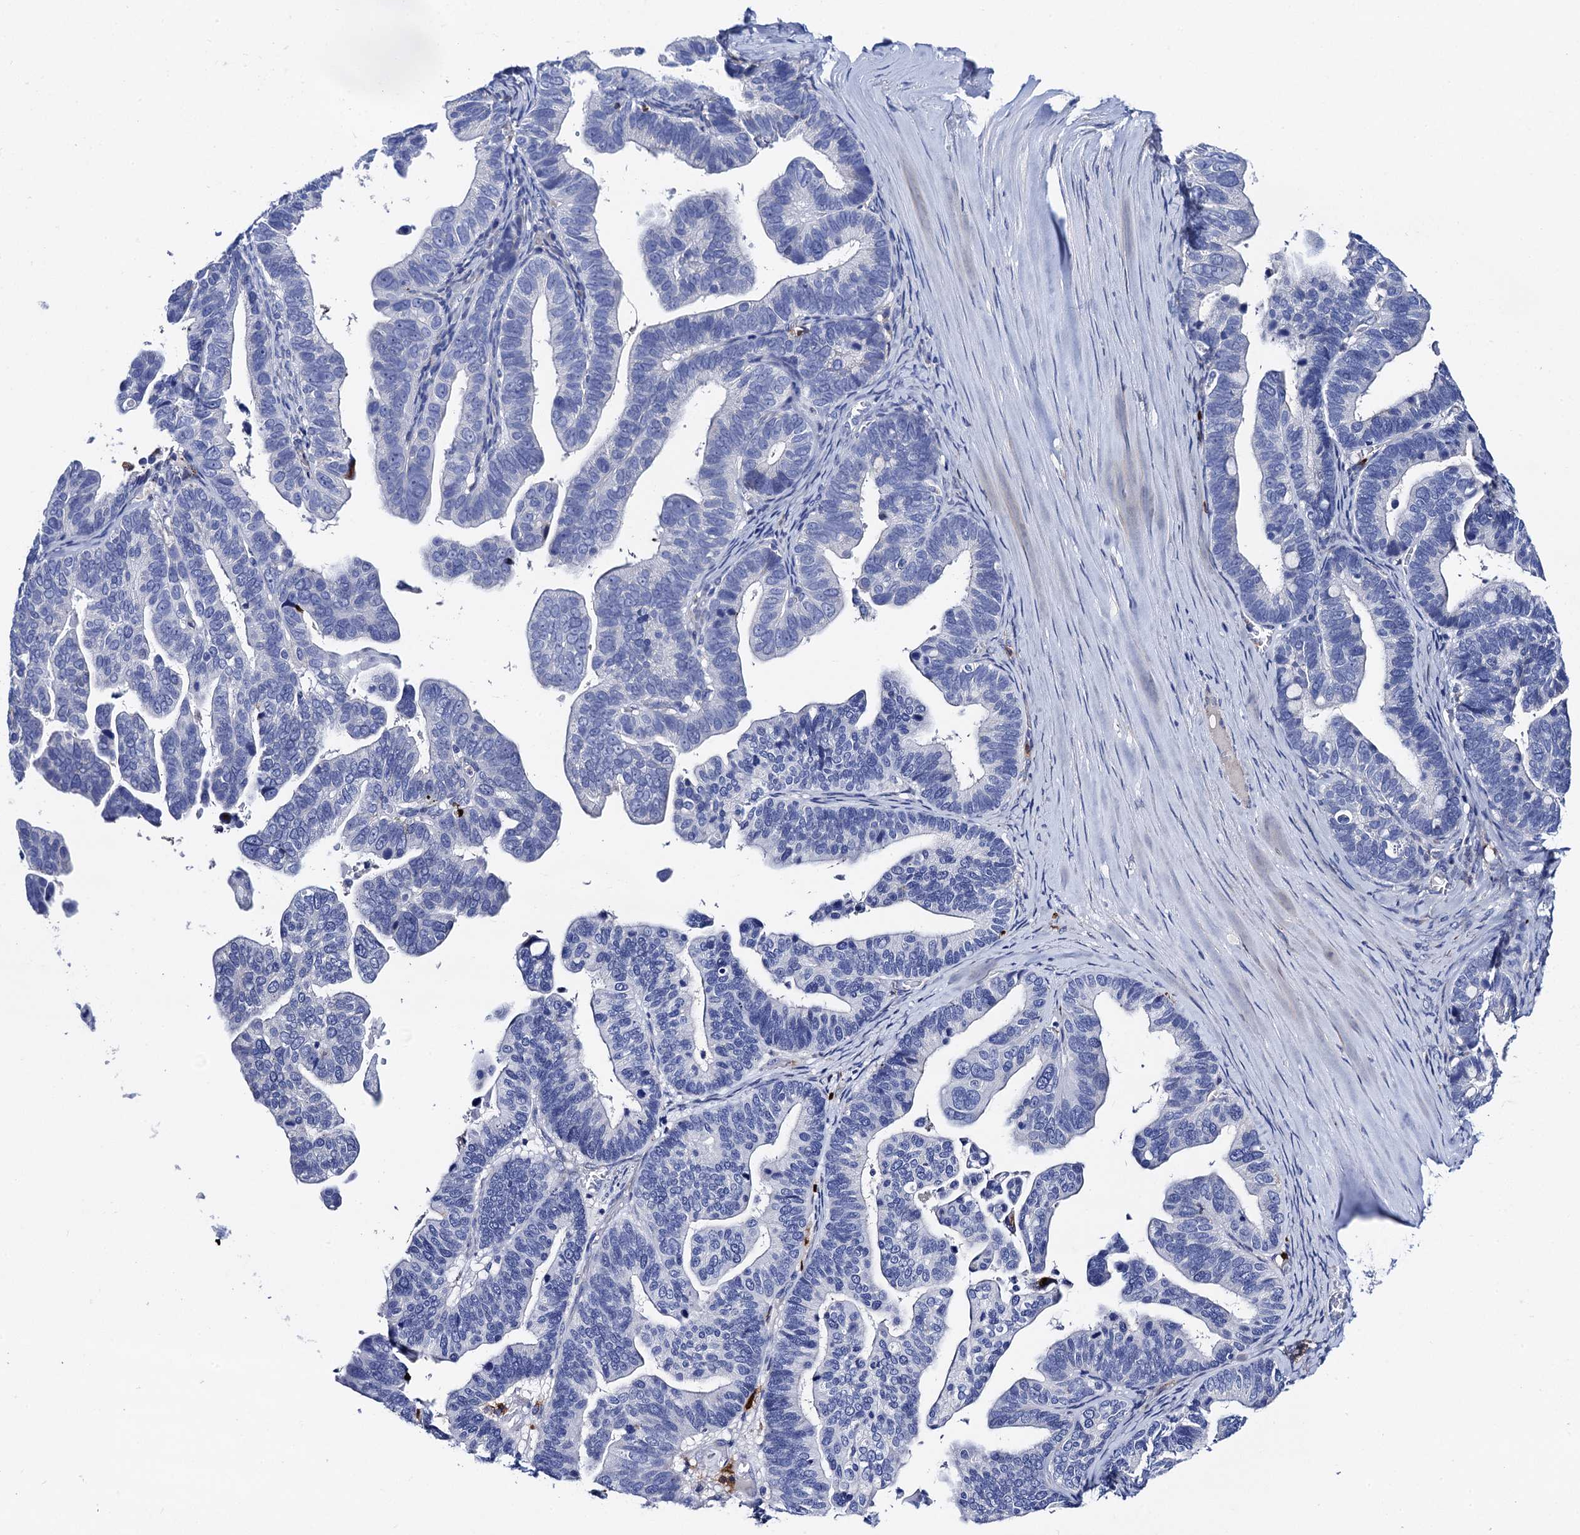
{"staining": {"intensity": "negative", "quantity": "none", "location": "none"}, "tissue": "ovarian cancer", "cell_type": "Tumor cells", "image_type": "cancer", "snomed": [{"axis": "morphology", "description": "Cystadenocarcinoma, serous, NOS"}, {"axis": "topography", "description": "Ovary"}], "caption": "The image displays no significant positivity in tumor cells of ovarian serous cystadenocarcinoma.", "gene": "FREM3", "patient": {"sex": "female", "age": 56}}